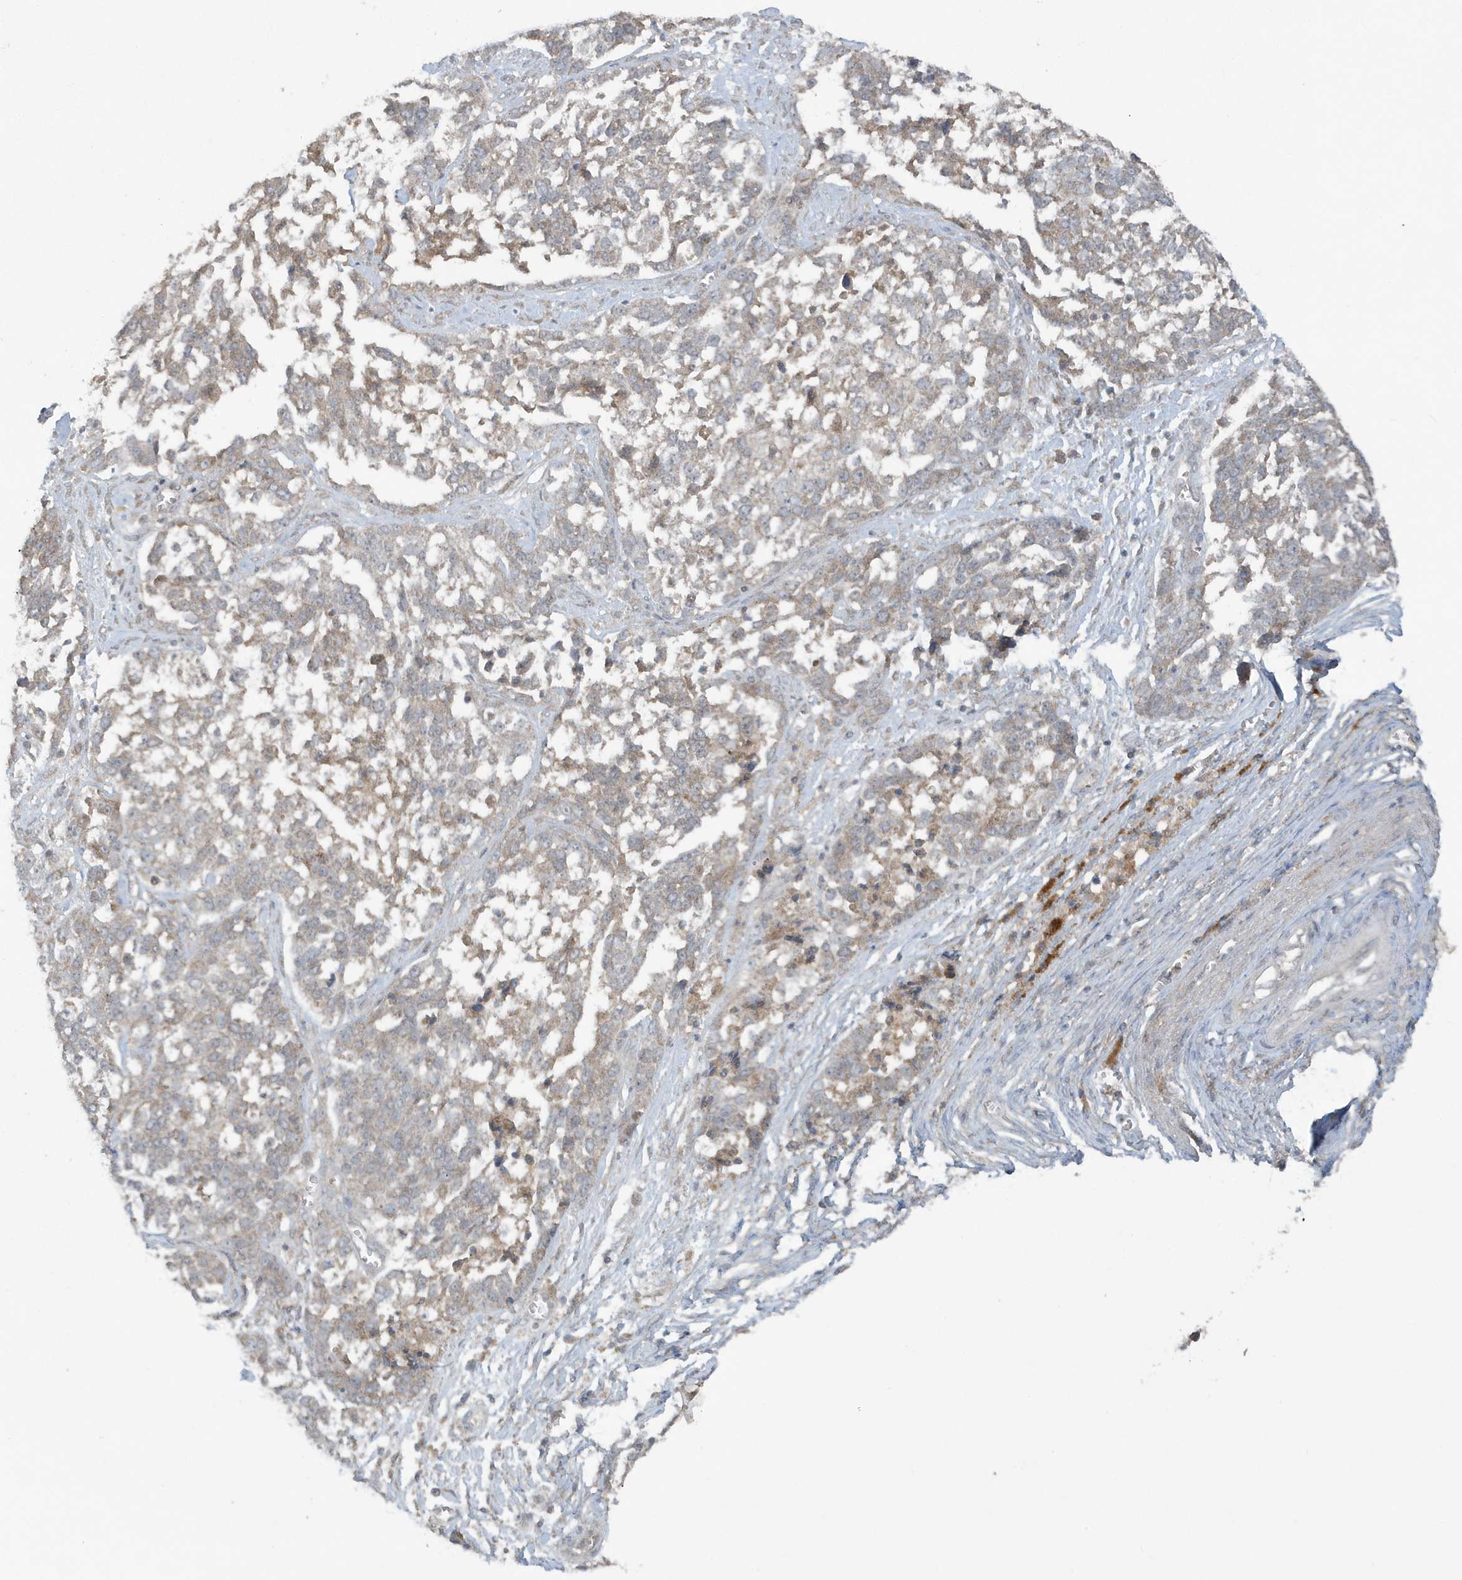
{"staining": {"intensity": "weak", "quantity": "25%-75%", "location": "cytoplasmic/membranous"}, "tissue": "ovarian cancer", "cell_type": "Tumor cells", "image_type": "cancer", "snomed": [{"axis": "morphology", "description": "Cystadenocarcinoma, serous, NOS"}, {"axis": "topography", "description": "Ovary"}], "caption": "Protein expression analysis of ovarian cancer (serous cystadenocarcinoma) displays weak cytoplasmic/membranous positivity in approximately 25%-75% of tumor cells.", "gene": "C1RL", "patient": {"sex": "female", "age": 44}}